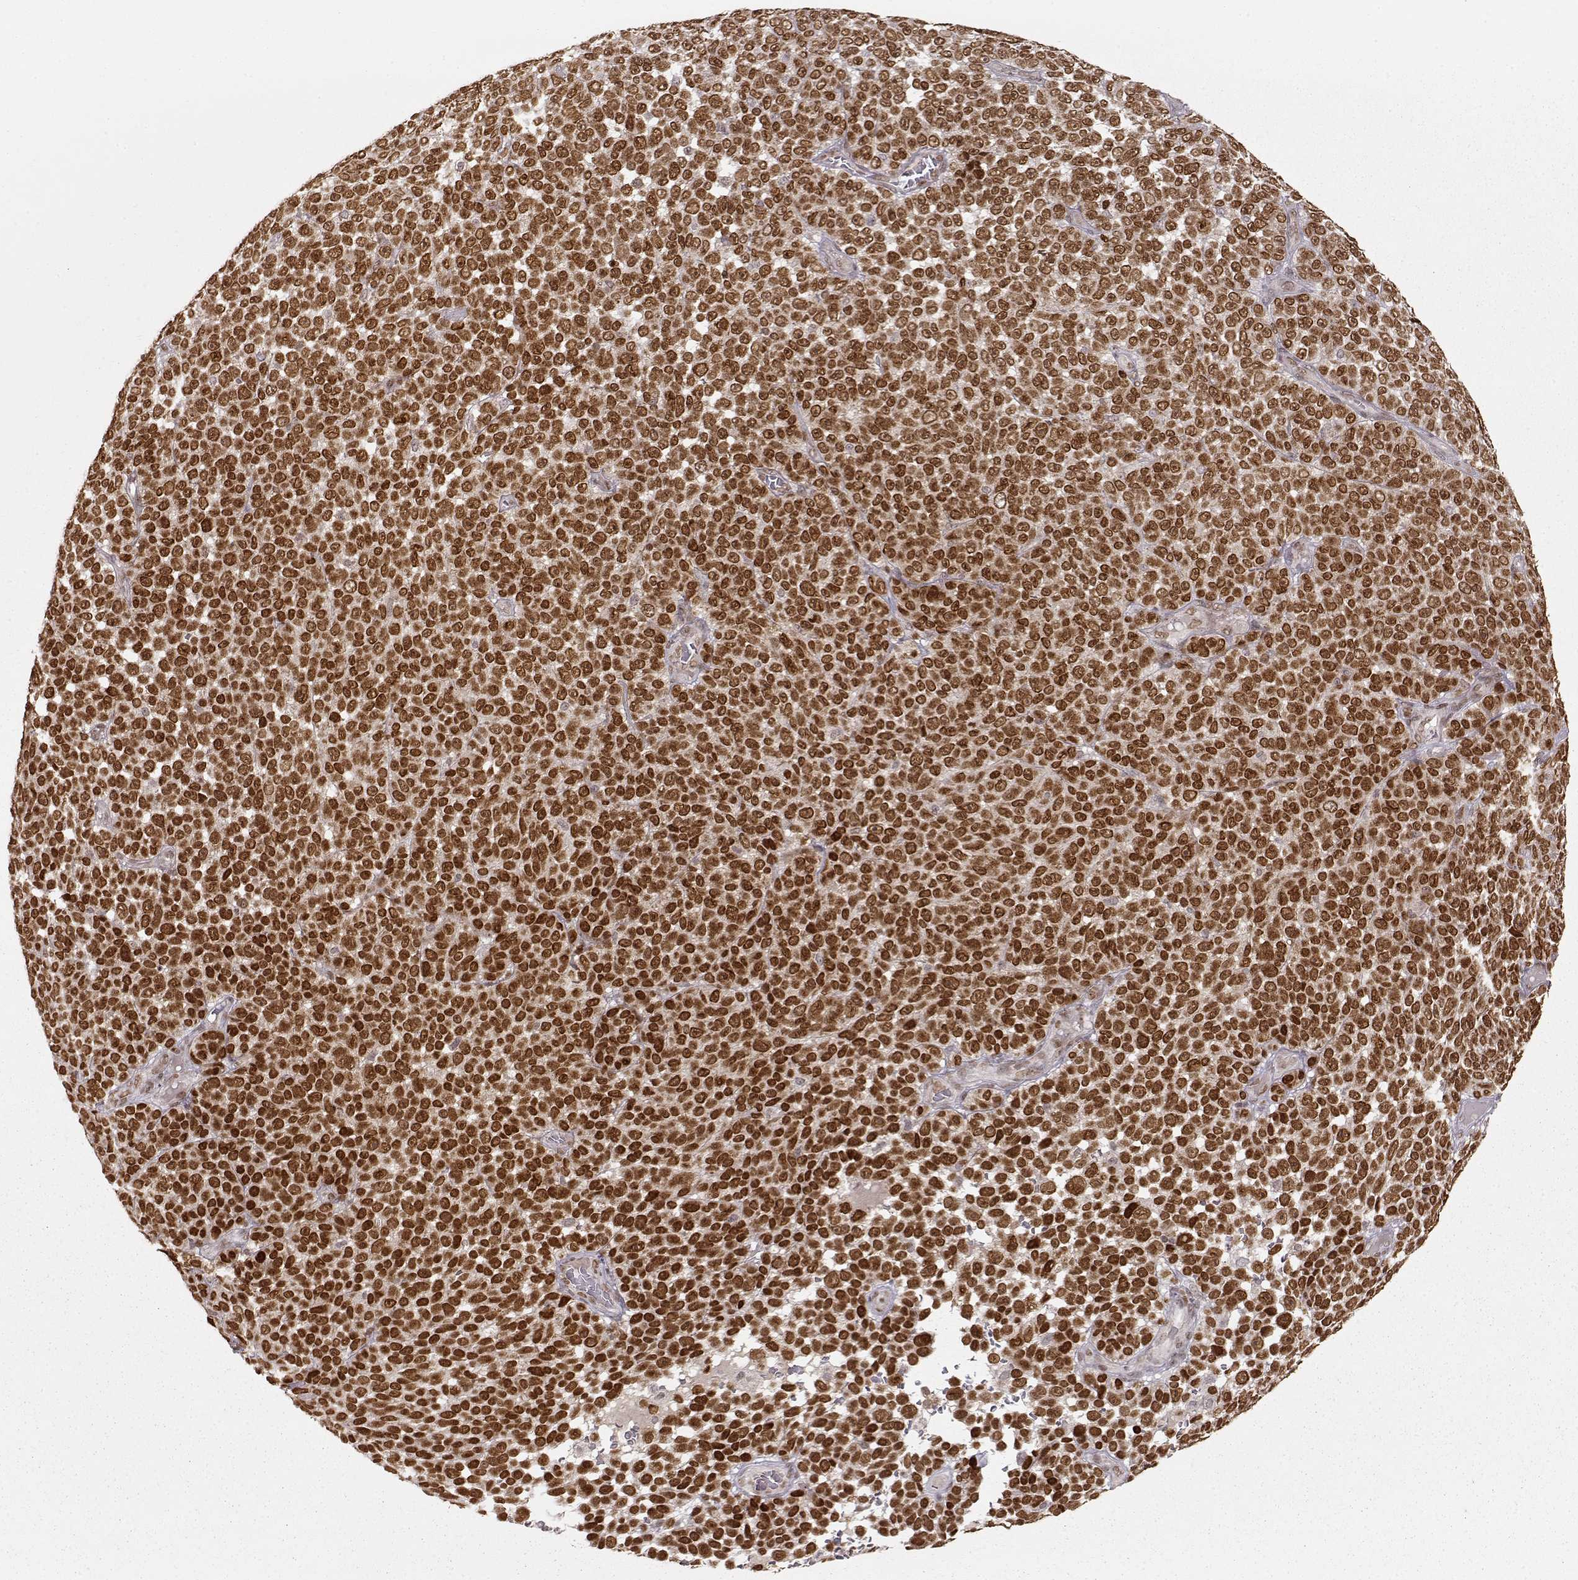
{"staining": {"intensity": "strong", "quantity": ">75%", "location": "nuclear"}, "tissue": "melanoma", "cell_type": "Tumor cells", "image_type": "cancer", "snomed": [{"axis": "morphology", "description": "Malignant melanoma, NOS"}, {"axis": "topography", "description": "Skin"}], "caption": "Protein expression analysis of melanoma demonstrates strong nuclear positivity in about >75% of tumor cells.", "gene": "RAI1", "patient": {"sex": "female", "age": 95}}